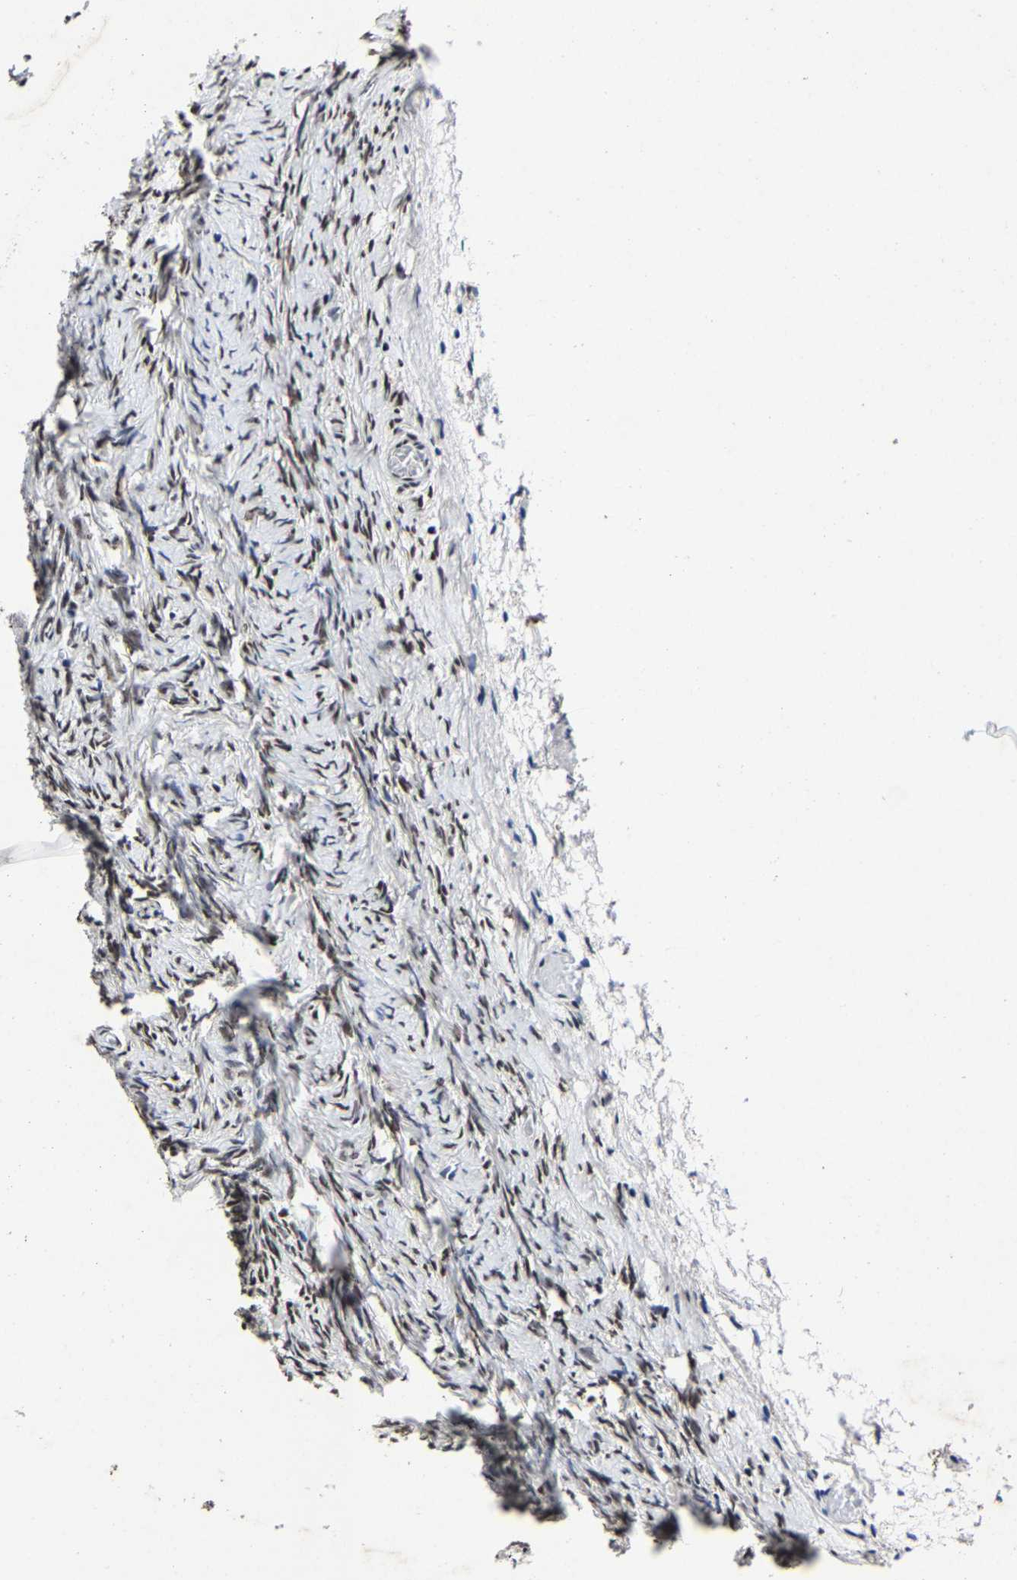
{"staining": {"intensity": "weak", "quantity": "25%-75%", "location": "nuclear"}, "tissue": "ovary", "cell_type": "Follicle cells", "image_type": "normal", "snomed": [{"axis": "morphology", "description": "Normal tissue, NOS"}, {"axis": "topography", "description": "Ovary"}], "caption": "Ovary stained with DAB (3,3'-diaminobenzidine) immunohistochemistry (IHC) exhibits low levels of weak nuclear positivity in approximately 25%-75% of follicle cells.", "gene": "RBM45", "patient": {"sex": "female", "age": 27}}